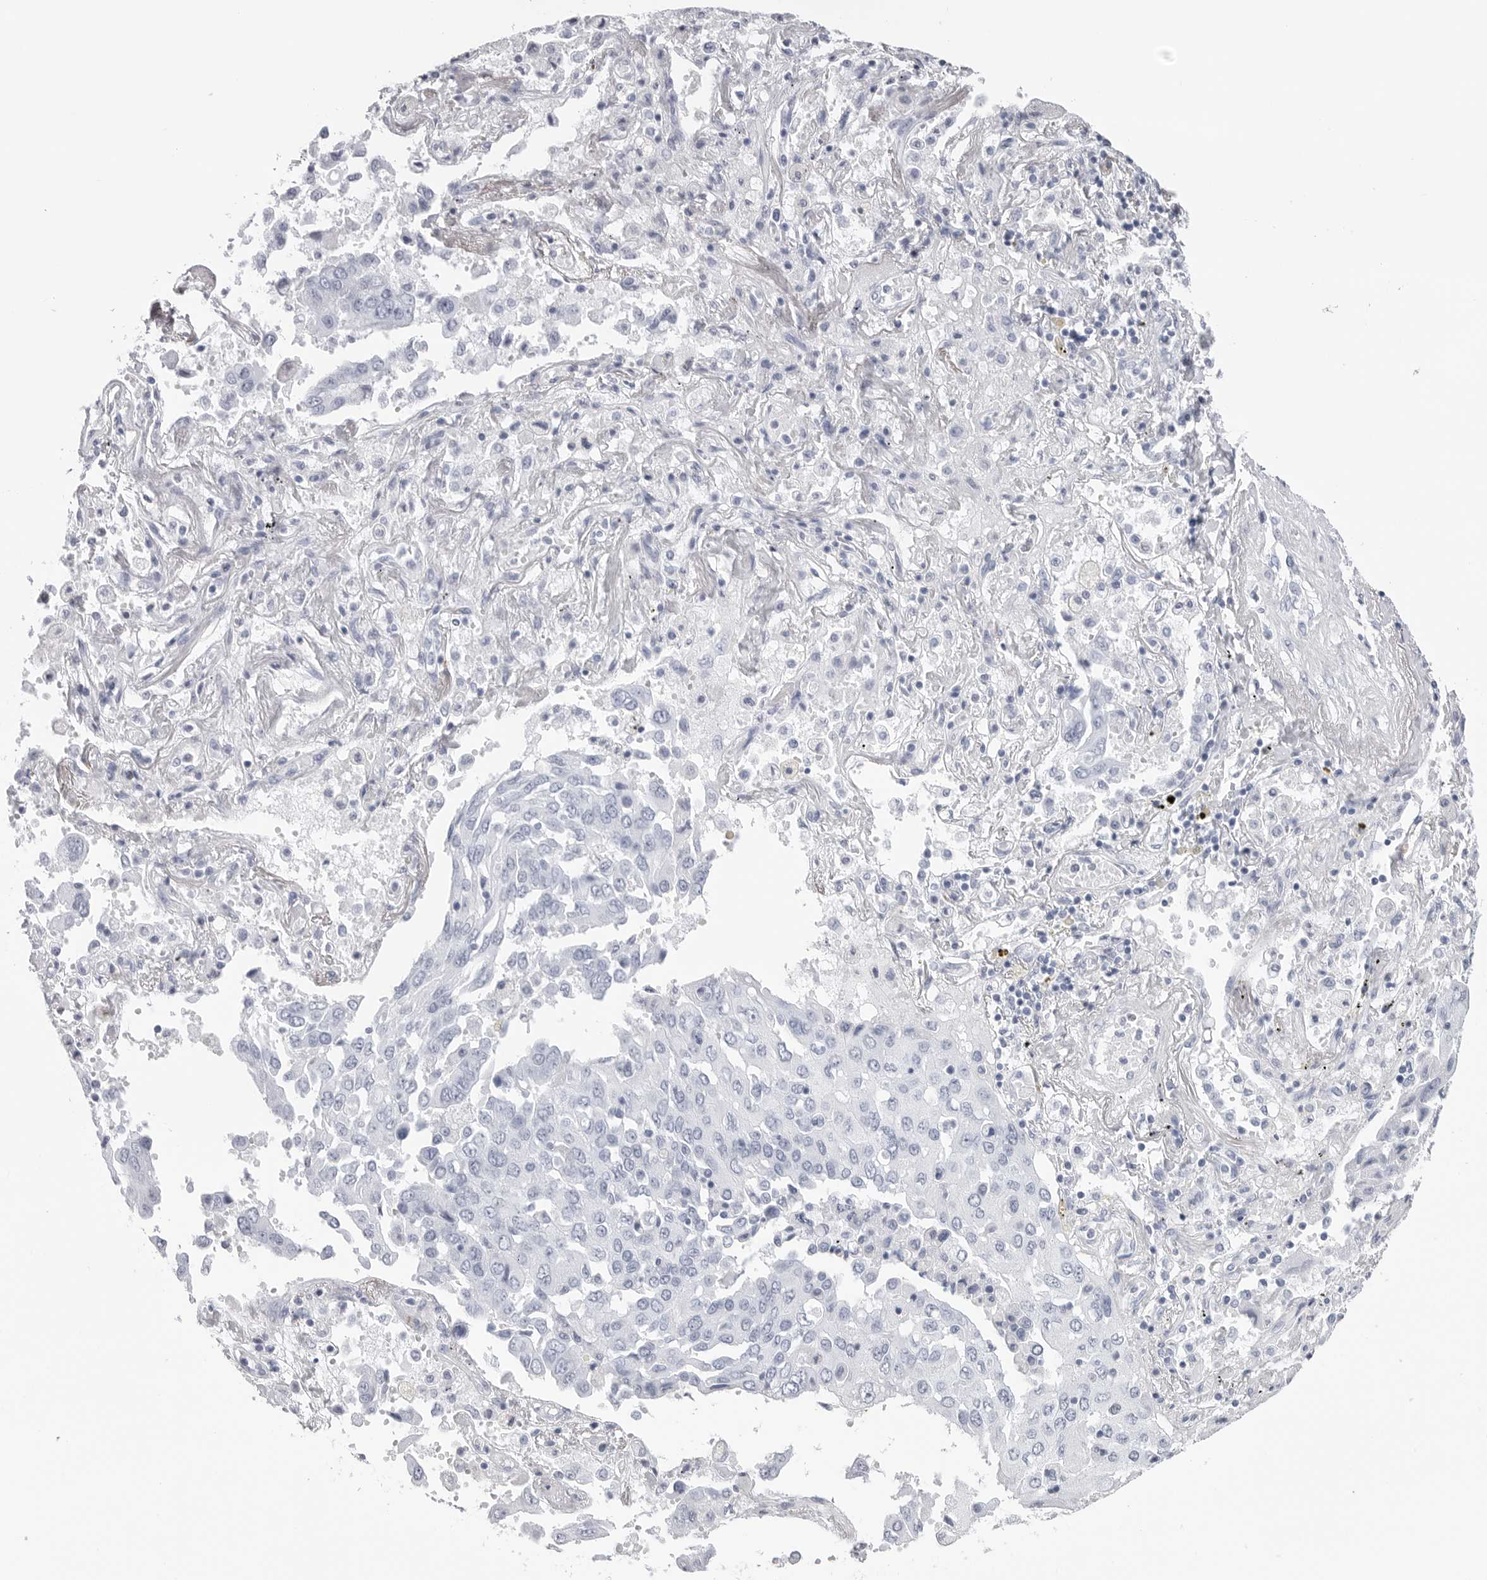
{"staining": {"intensity": "negative", "quantity": "none", "location": "none"}, "tissue": "lung cancer", "cell_type": "Tumor cells", "image_type": "cancer", "snomed": [{"axis": "morphology", "description": "Adenocarcinoma, NOS"}, {"axis": "topography", "description": "Lung"}], "caption": "Tumor cells are negative for protein expression in human lung cancer.", "gene": "CST2", "patient": {"sex": "female", "age": 65}}